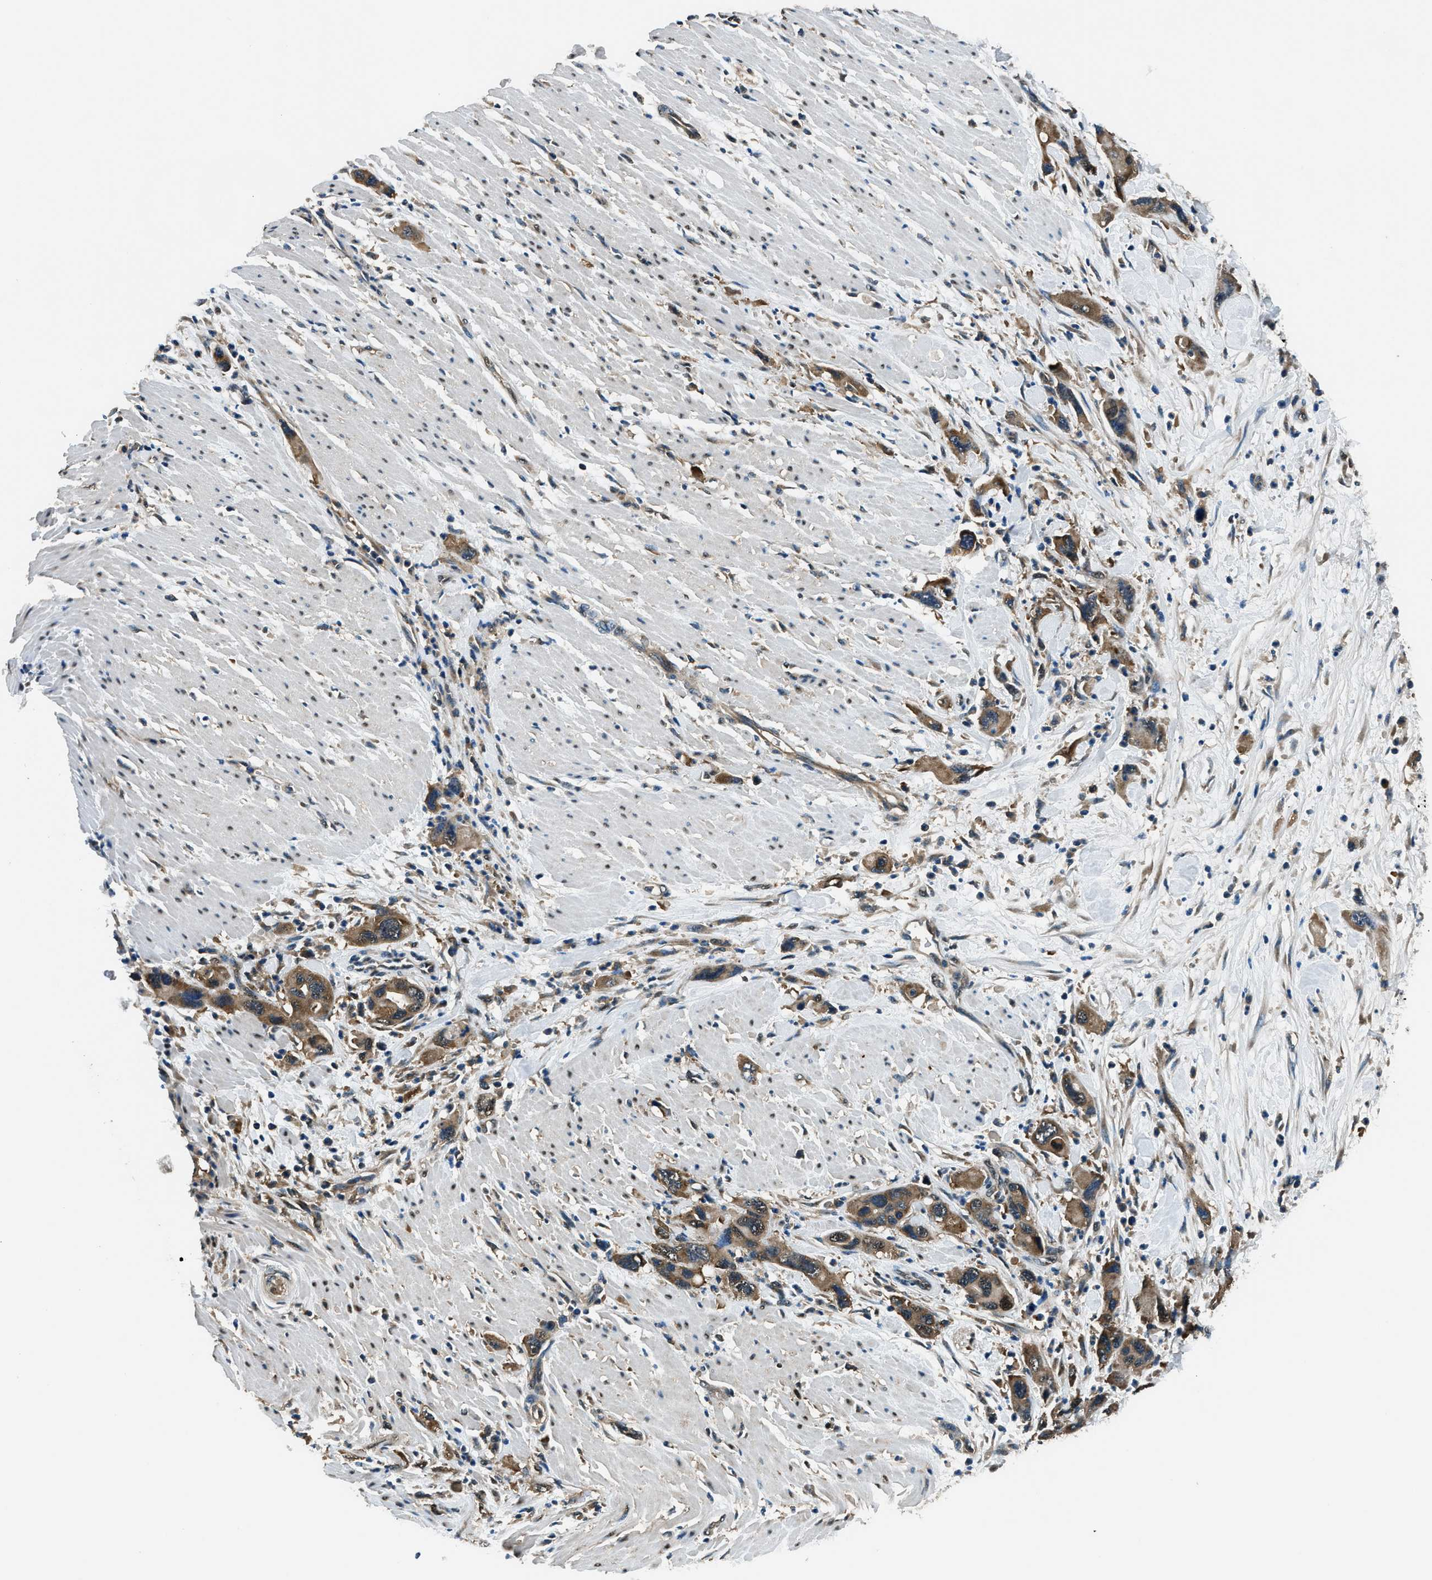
{"staining": {"intensity": "moderate", "quantity": ">75%", "location": "cytoplasmic/membranous"}, "tissue": "pancreatic cancer", "cell_type": "Tumor cells", "image_type": "cancer", "snomed": [{"axis": "morphology", "description": "Normal tissue, NOS"}, {"axis": "morphology", "description": "Adenocarcinoma, NOS"}, {"axis": "topography", "description": "Pancreas"}], "caption": "This micrograph displays pancreatic adenocarcinoma stained with immunohistochemistry (IHC) to label a protein in brown. The cytoplasmic/membranous of tumor cells show moderate positivity for the protein. Nuclei are counter-stained blue.", "gene": "ARFGAP2", "patient": {"sex": "female", "age": 71}}